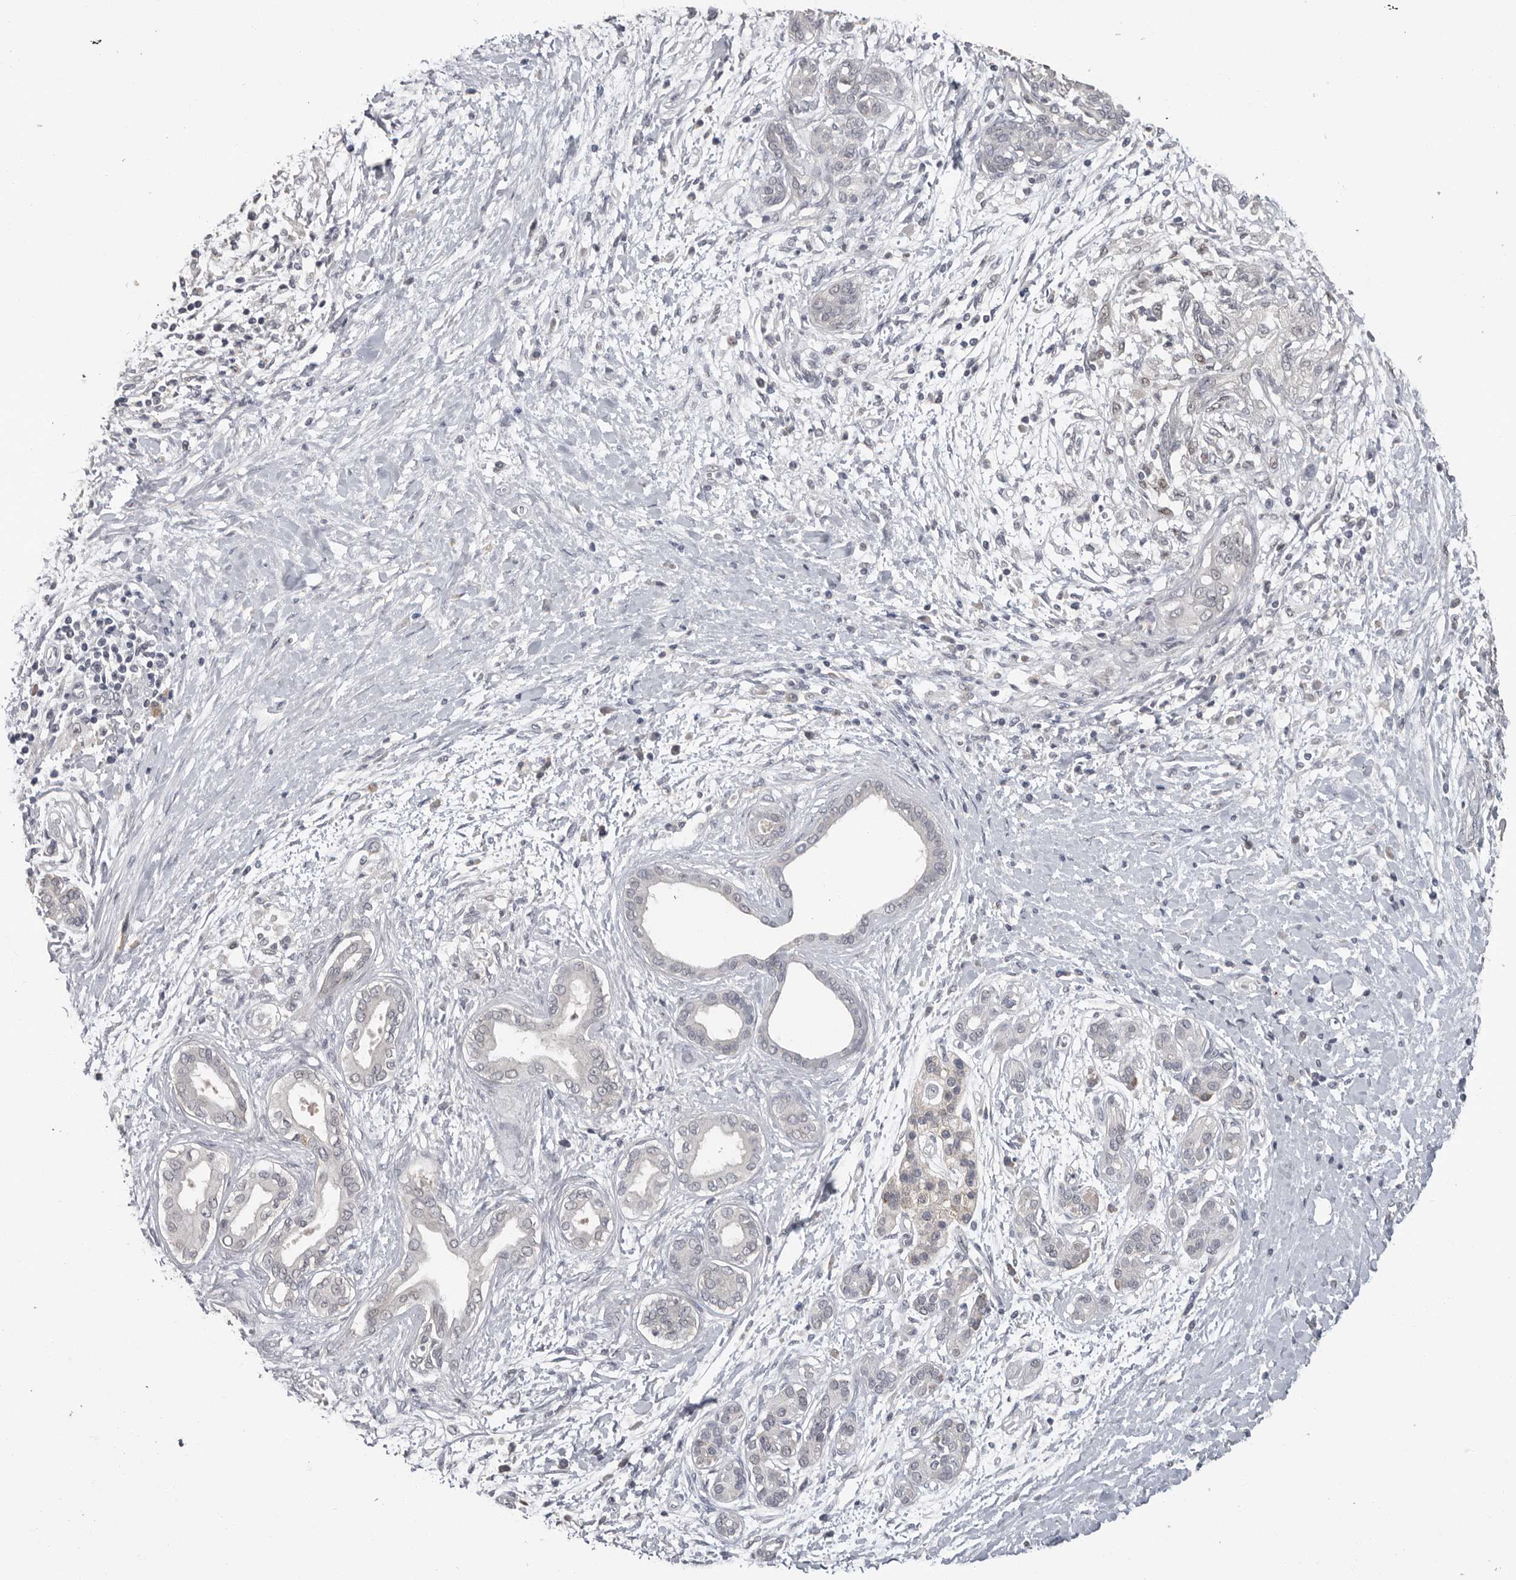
{"staining": {"intensity": "negative", "quantity": "none", "location": "none"}, "tissue": "pancreatic cancer", "cell_type": "Tumor cells", "image_type": "cancer", "snomed": [{"axis": "morphology", "description": "Adenocarcinoma, NOS"}, {"axis": "topography", "description": "Pancreas"}], "caption": "Histopathology image shows no protein staining in tumor cells of pancreatic cancer tissue.", "gene": "MTF1", "patient": {"sex": "male", "age": 58}}